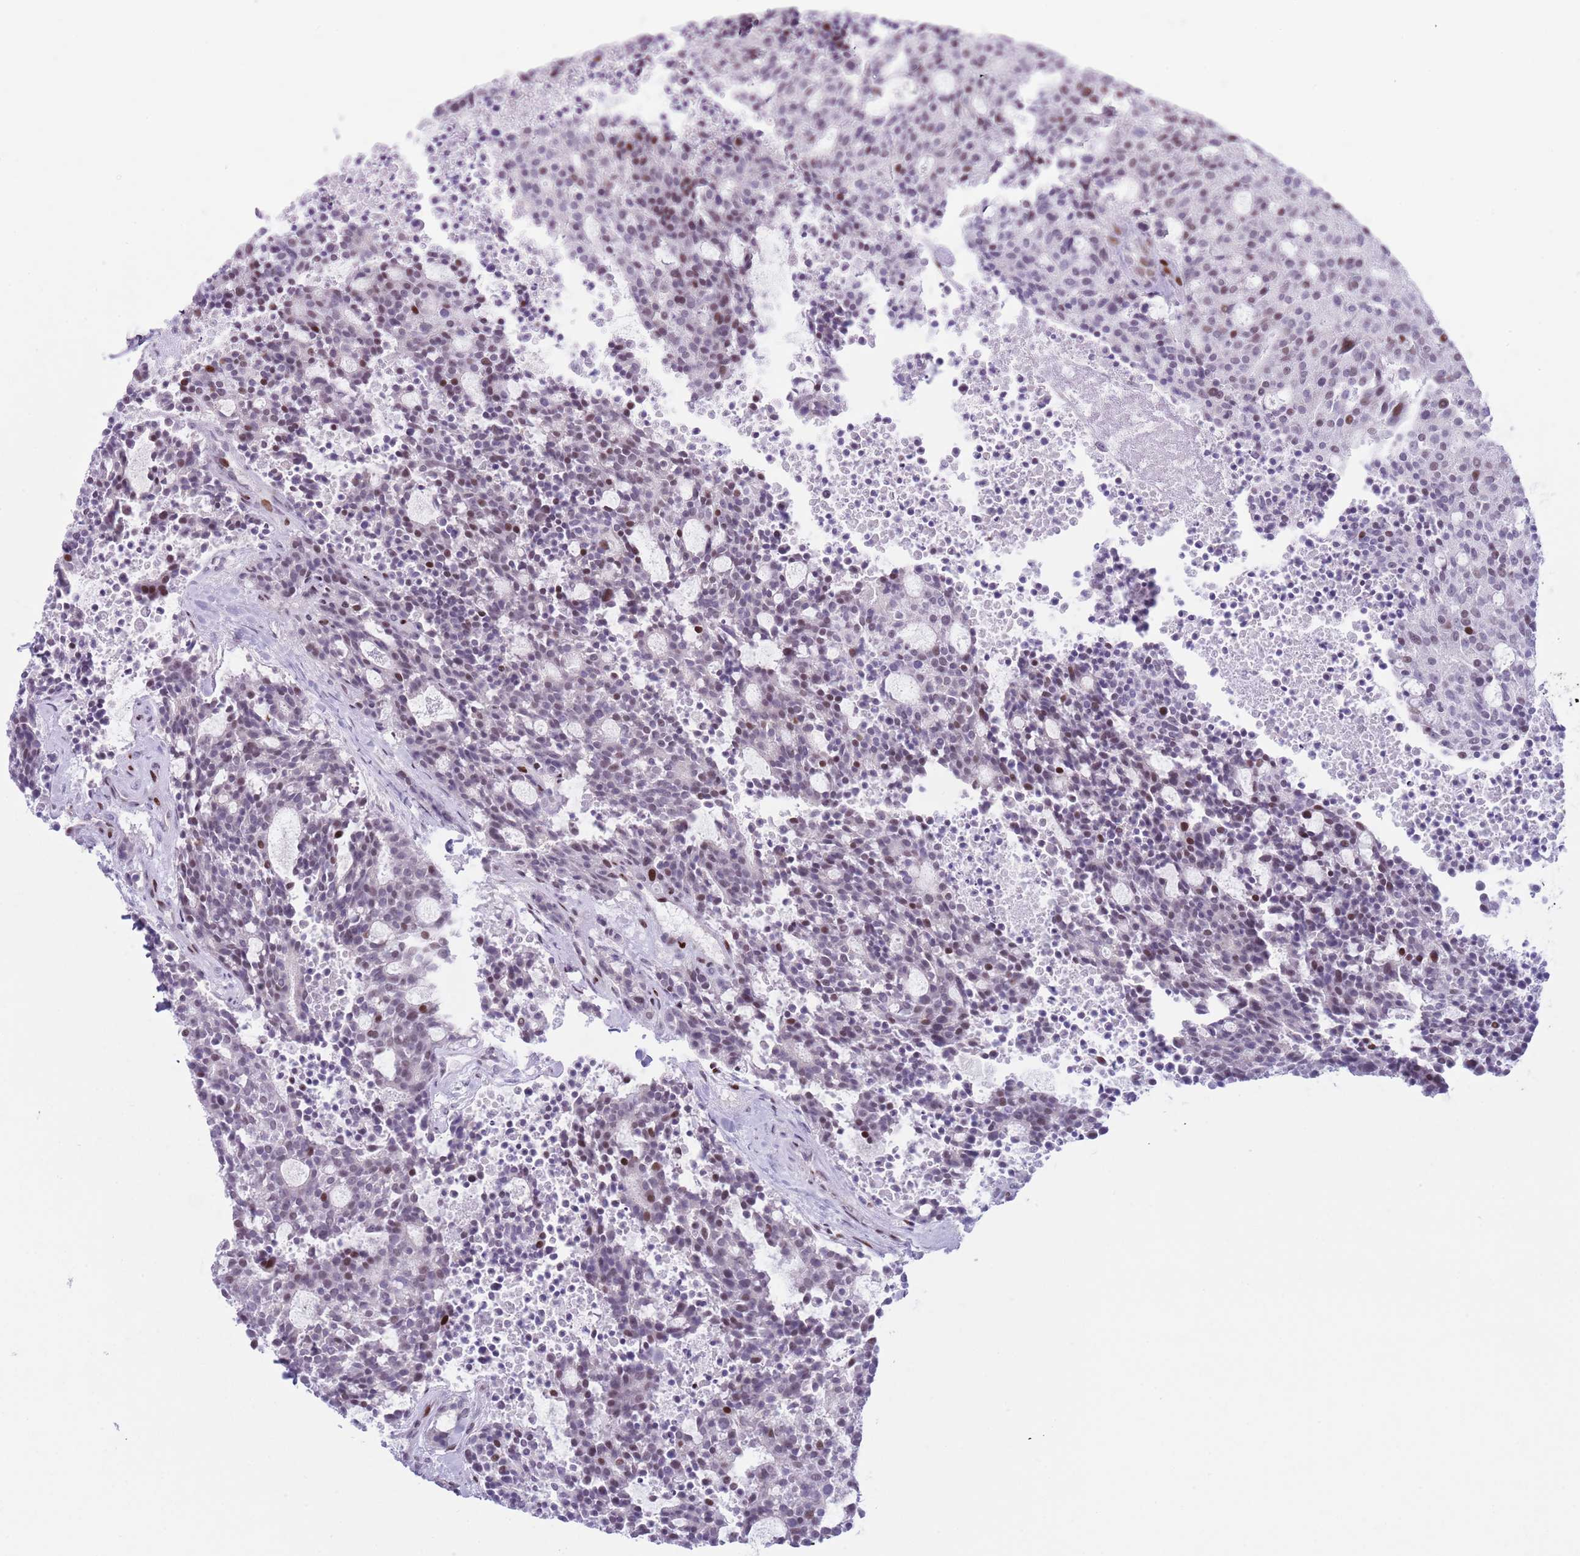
{"staining": {"intensity": "moderate", "quantity": "25%-75%", "location": "nuclear"}, "tissue": "carcinoid", "cell_type": "Tumor cells", "image_type": "cancer", "snomed": [{"axis": "morphology", "description": "Carcinoid, malignant, NOS"}, {"axis": "topography", "description": "Pancreas"}], "caption": "IHC micrograph of human carcinoid stained for a protein (brown), which displays medium levels of moderate nuclear positivity in approximately 25%-75% of tumor cells.", "gene": "MFSD10", "patient": {"sex": "female", "age": 54}}